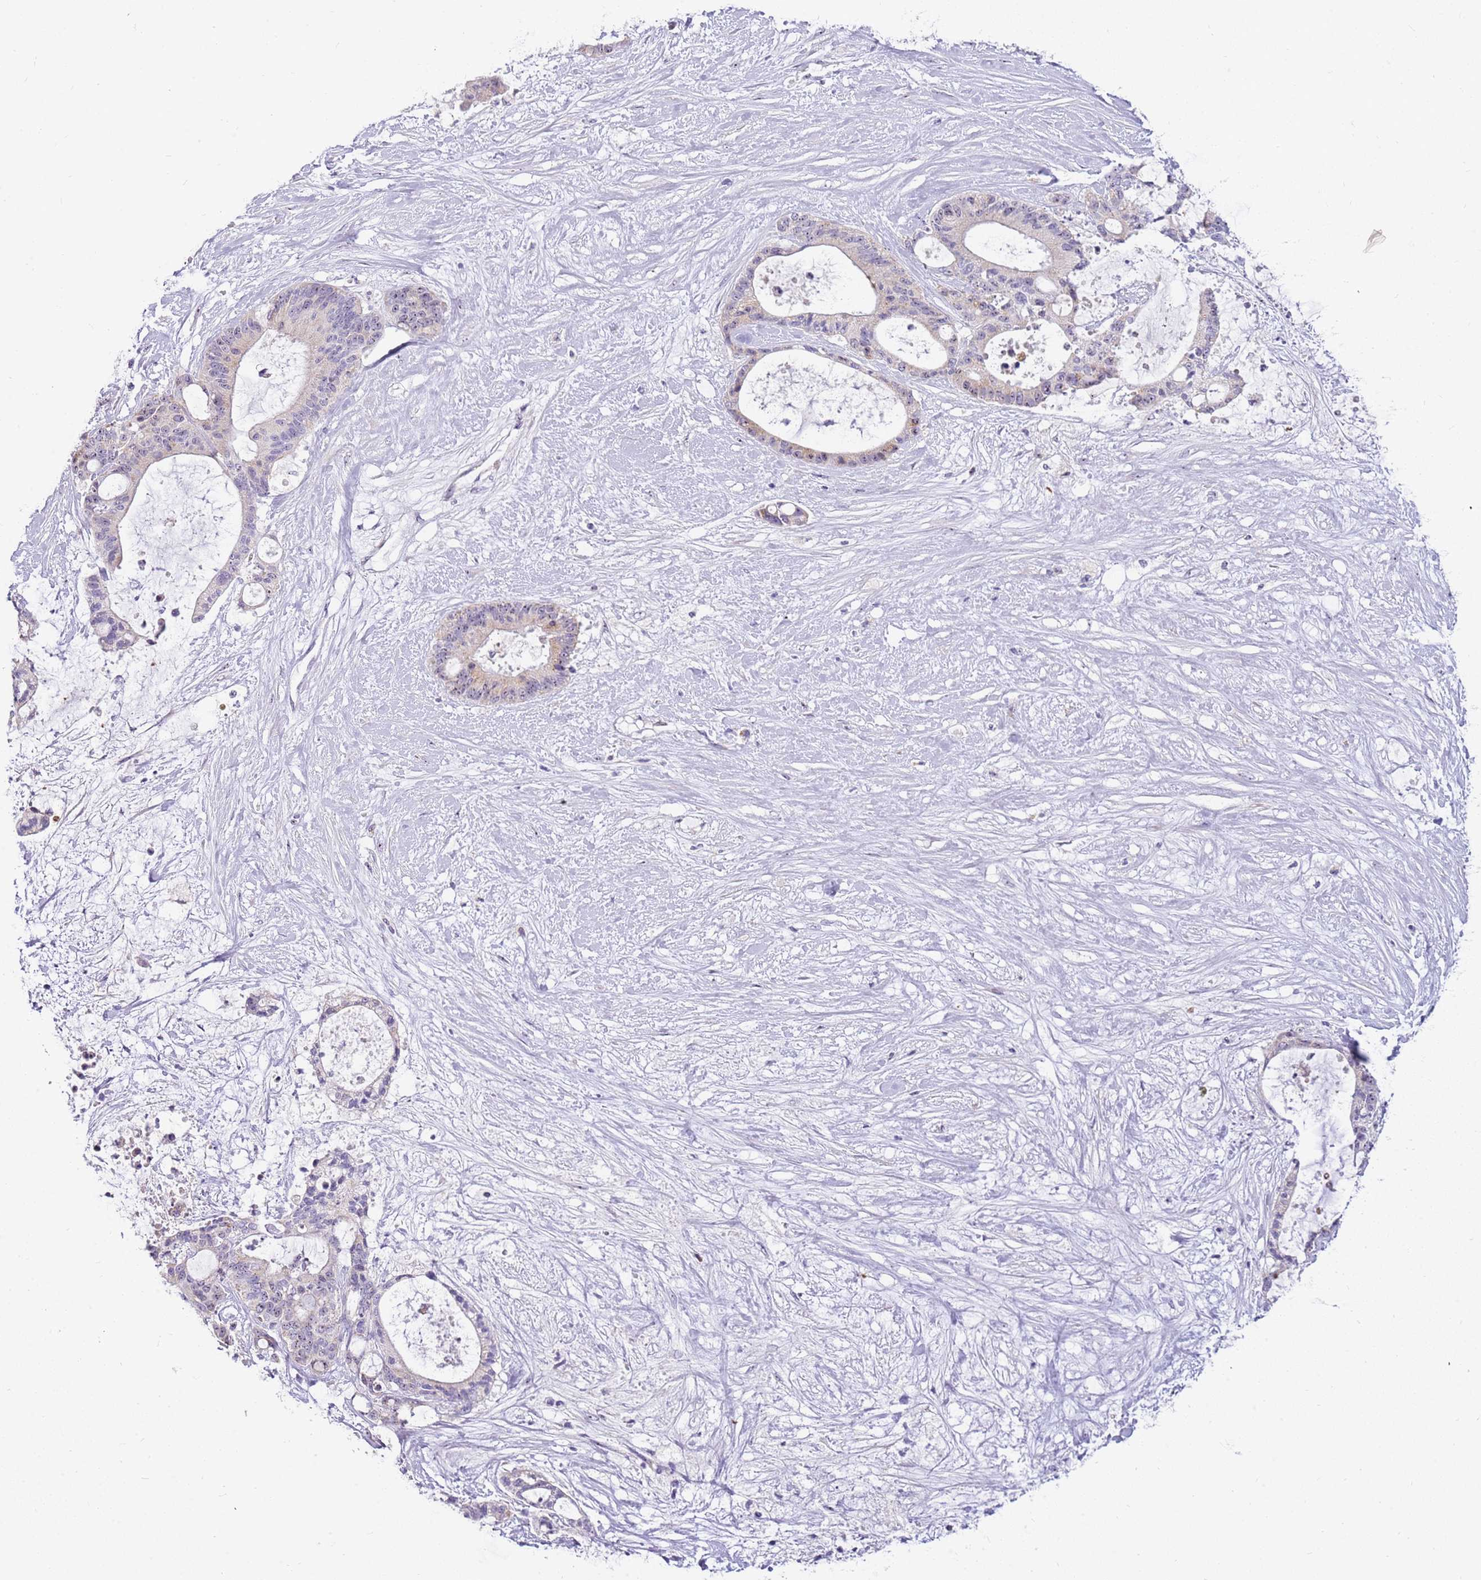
{"staining": {"intensity": "weak", "quantity": "<25%", "location": "nuclear"}, "tissue": "liver cancer", "cell_type": "Tumor cells", "image_type": "cancer", "snomed": [{"axis": "morphology", "description": "Normal tissue, NOS"}, {"axis": "morphology", "description": "Cholangiocarcinoma"}, {"axis": "topography", "description": "Liver"}, {"axis": "topography", "description": "Peripheral nerve tissue"}], "caption": "A high-resolution image shows immunohistochemistry staining of liver cancer, which displays no significant expression in tumor cells. (Immunohistochemistry (ihc), brightfield microscopy, high magnification).", "gene": "DNAJA3", "patient": {"sex": "female", "age": 73}}